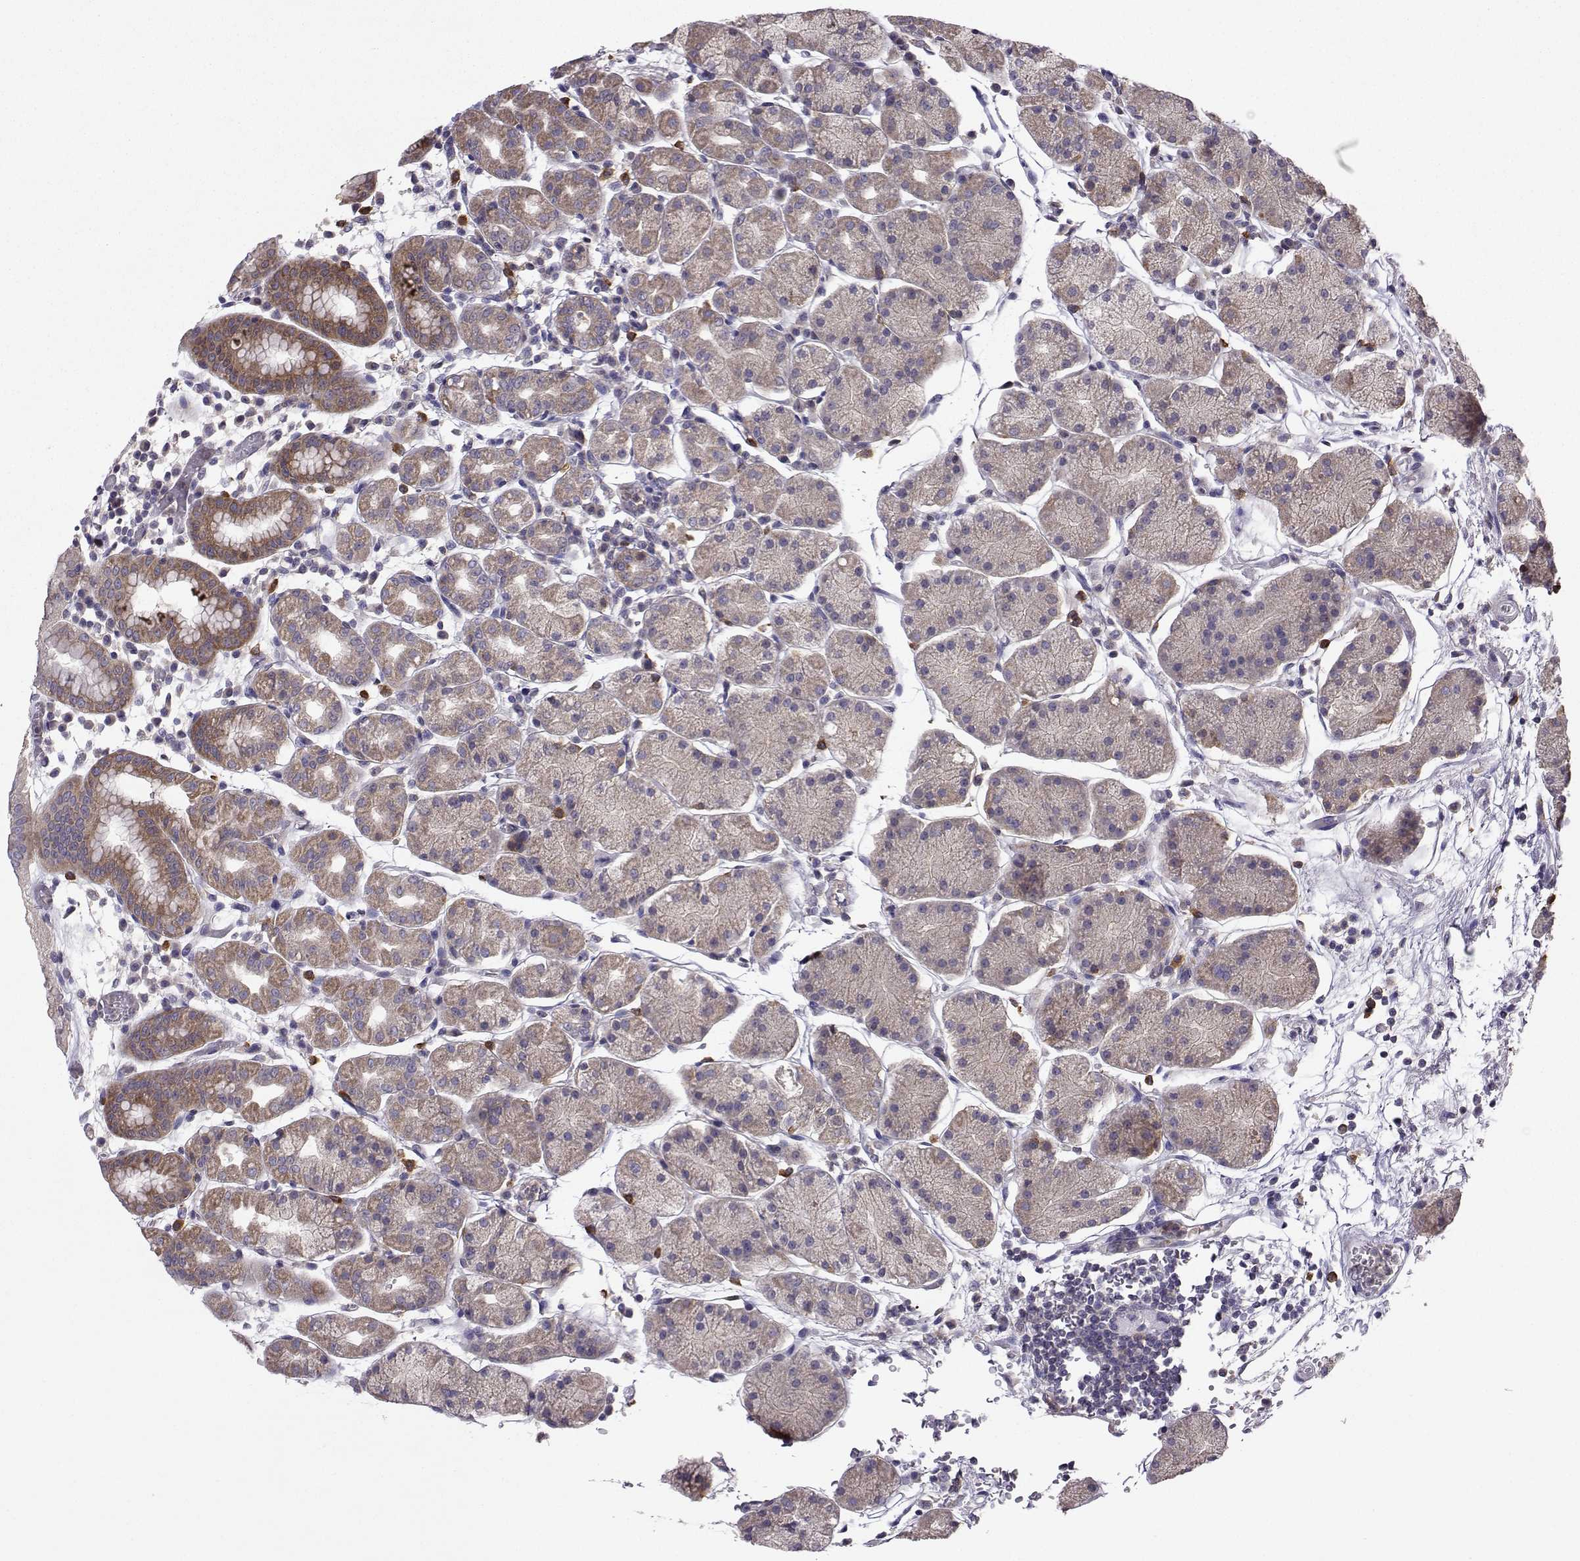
{"staining": {"intensity": "moderate", "quantity": "25%-75%", "location": "cytoplasmic/membranous"}, "tissue": "stomach", "cell_type": "Glandular cells", "image_type": "normal", "snomed": [{"axis": "morphology", "description": "Normal tissue, NOS"}, {"axis": "topography", "description": "Stomach"}], "caption": "Moderate cytoplasmic/membranous protein staining is seen in about 25%-75% of glandular cells in stomach.", "gene": "STXBP5", "patient": {"sex": "male", "age": 54}}